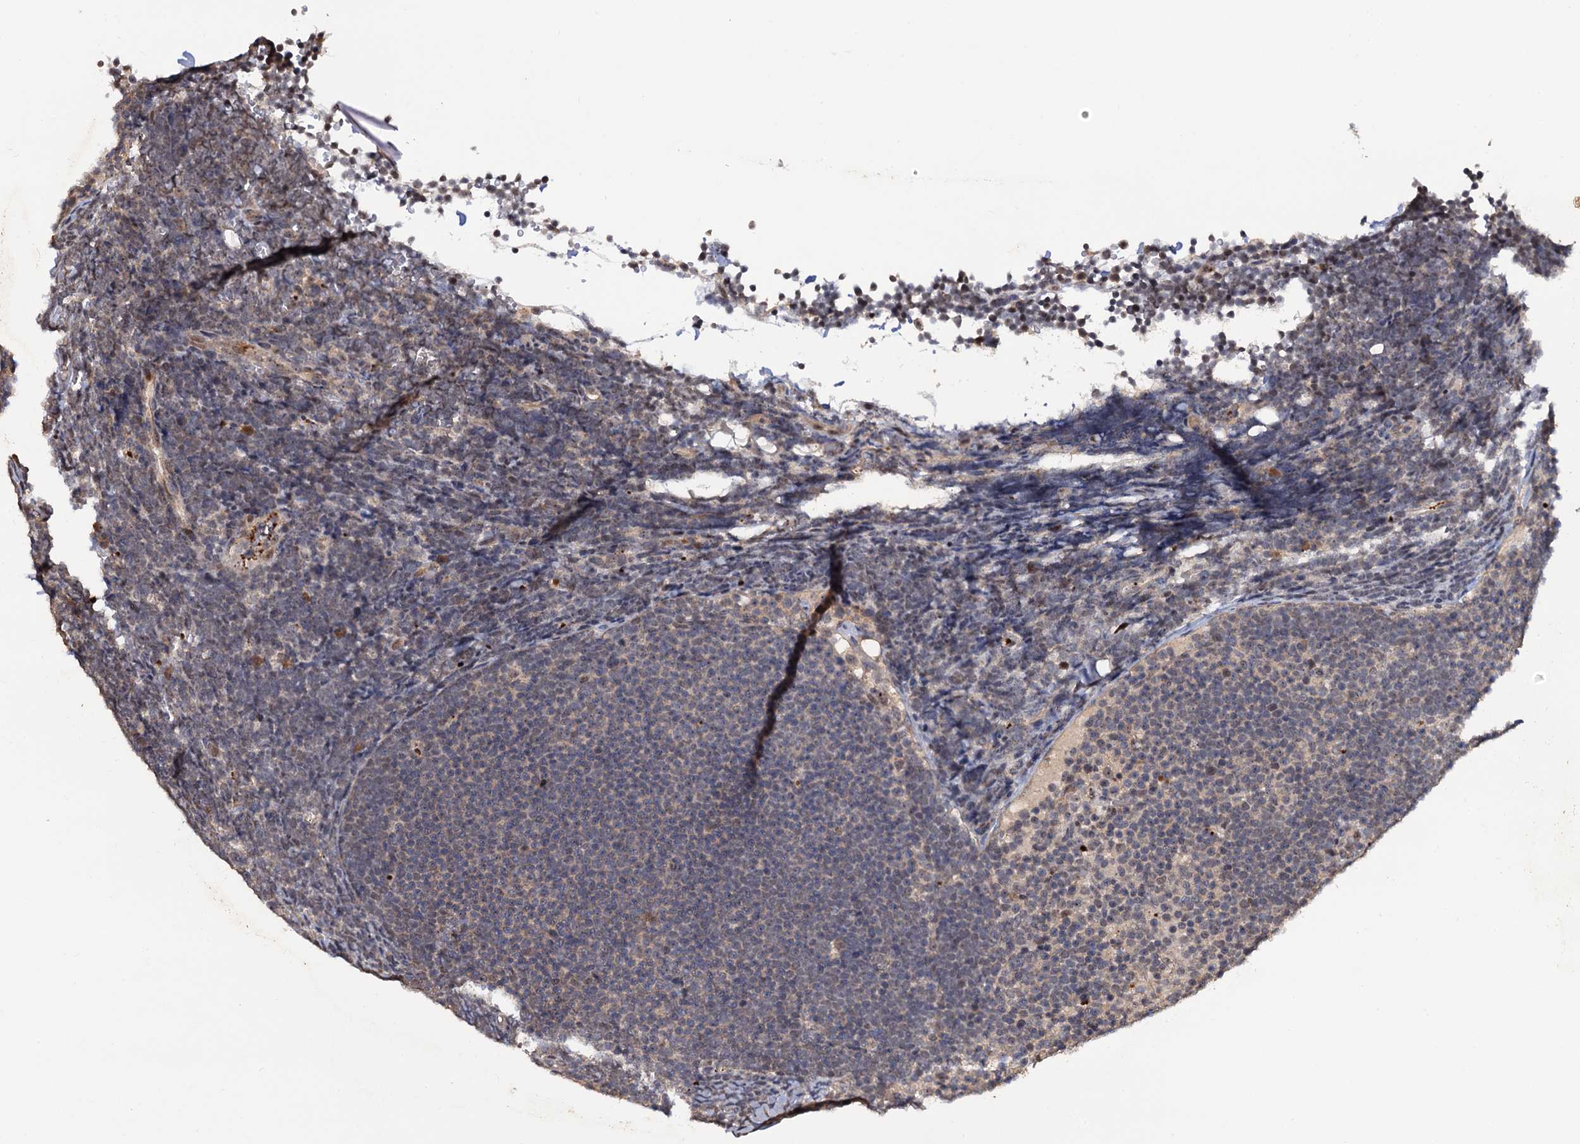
{"staining": {"intensity": "negative", "quantity": "none", "location": "none"}, "tissue": "lymphoma", "cell_type": "Tumor cells", "image_type": "cancer", "snomed": [{"axis": "morphology", "description": "Malignant lymphoma, non-Hodgkin's type, High grade"}, {"axis": "topography", "description": "Lymph node"}], "caption": "High-grade malignant lymphoma, non-Hodgkin's type was stained to show a protein in brown. There is no significant positivity in tumor cells. (DAB (3,3'-diaminobenzidine) IHC visualized using brightfield microscopy, high magnification).", "gene": "LRRC63", "patient": {"sex": "male", "age": 13}}